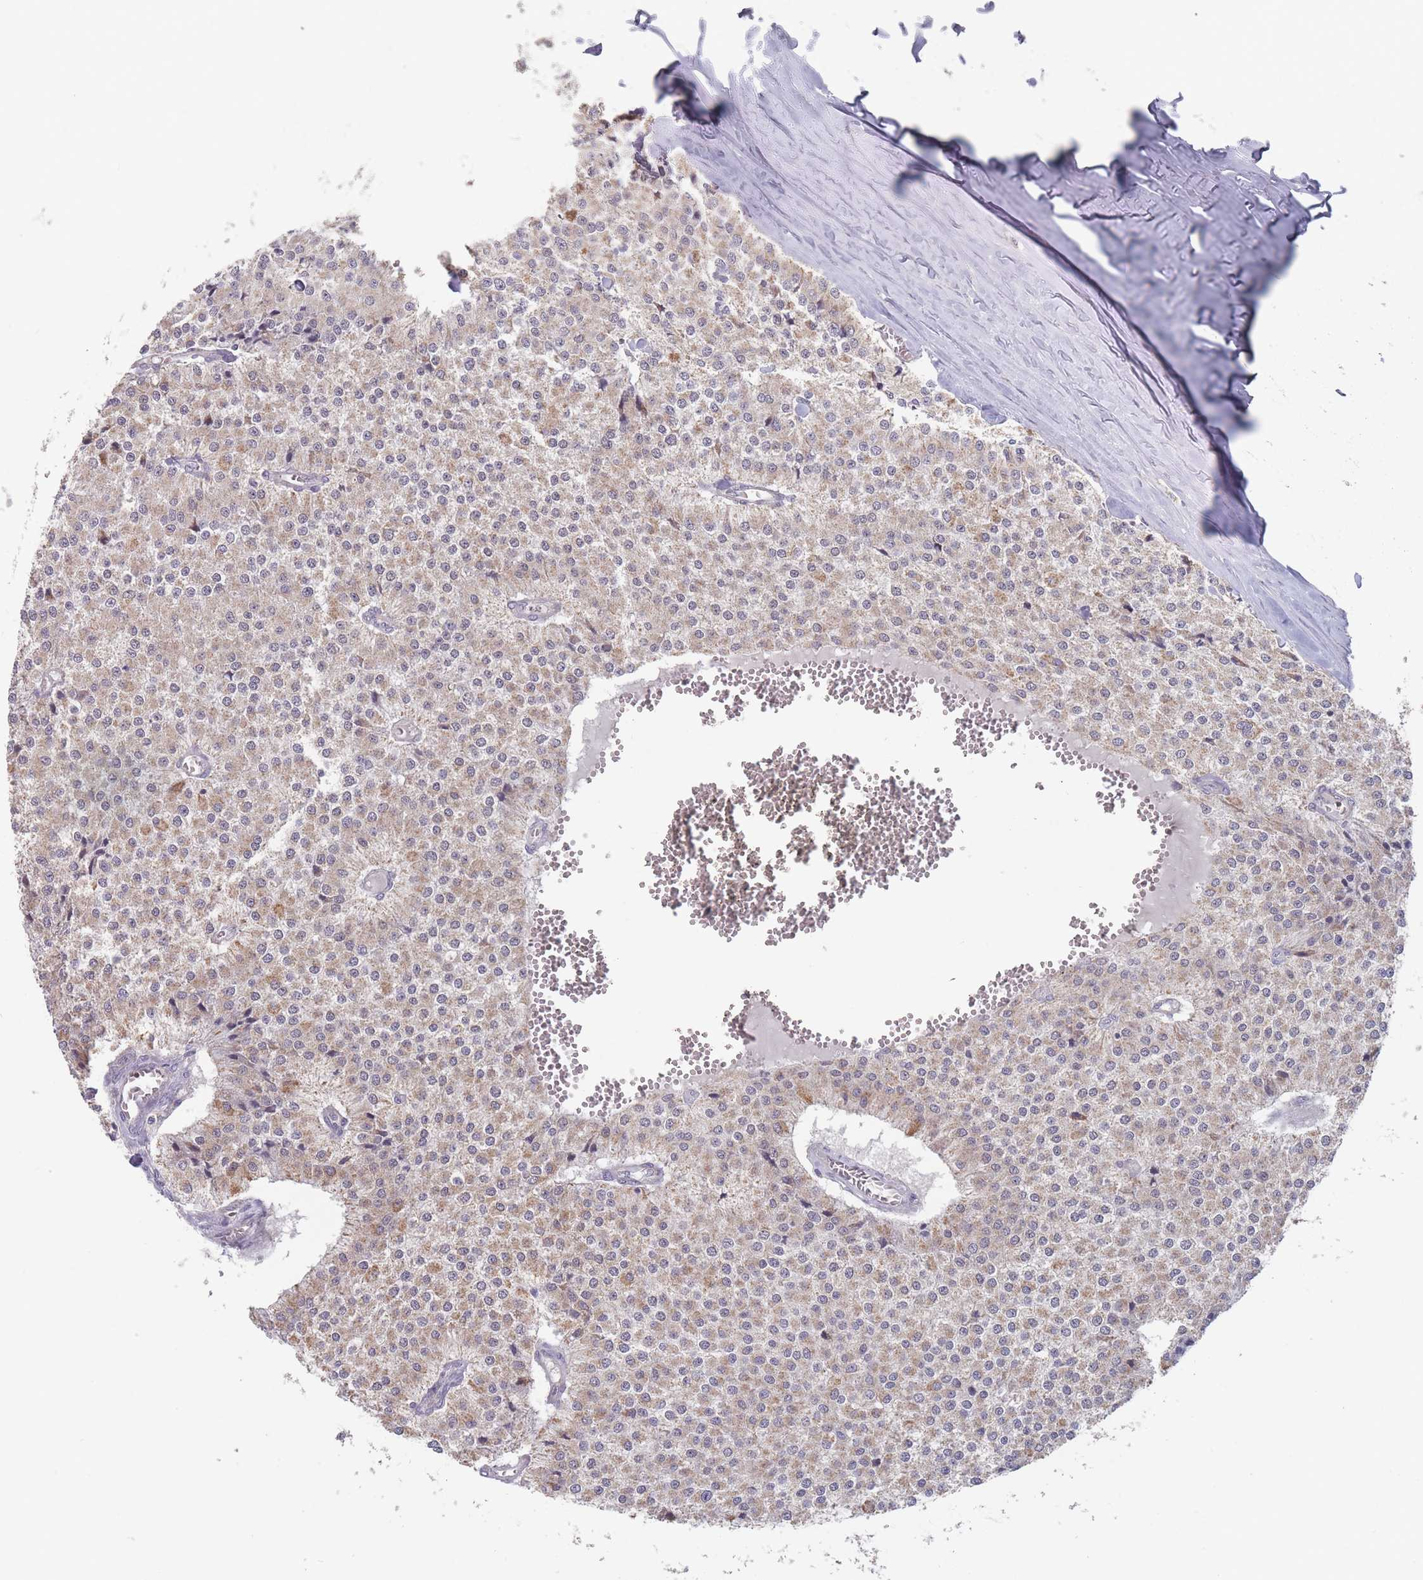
{"staining": {"intensity": "moderate", "quantity": "<25%", "location": "cytoplasmic/membranous"}, "tissue": "carcinoid", "cell_type": "Tumor cells", "image_type": "cancer", "snomed": [{"axis": "morphology", "description": "Carcinoid, malignant, NOS"}, {"axis": "topography", "description": "Colon"}], "caption": "Carcinoid stained with a brown dye shows moderate cytoplasmic/membranous positive positivity in approximately <25% of tumor cells.", "gene": "PEX7", "patient": {"sex": "female", "age": 52}}